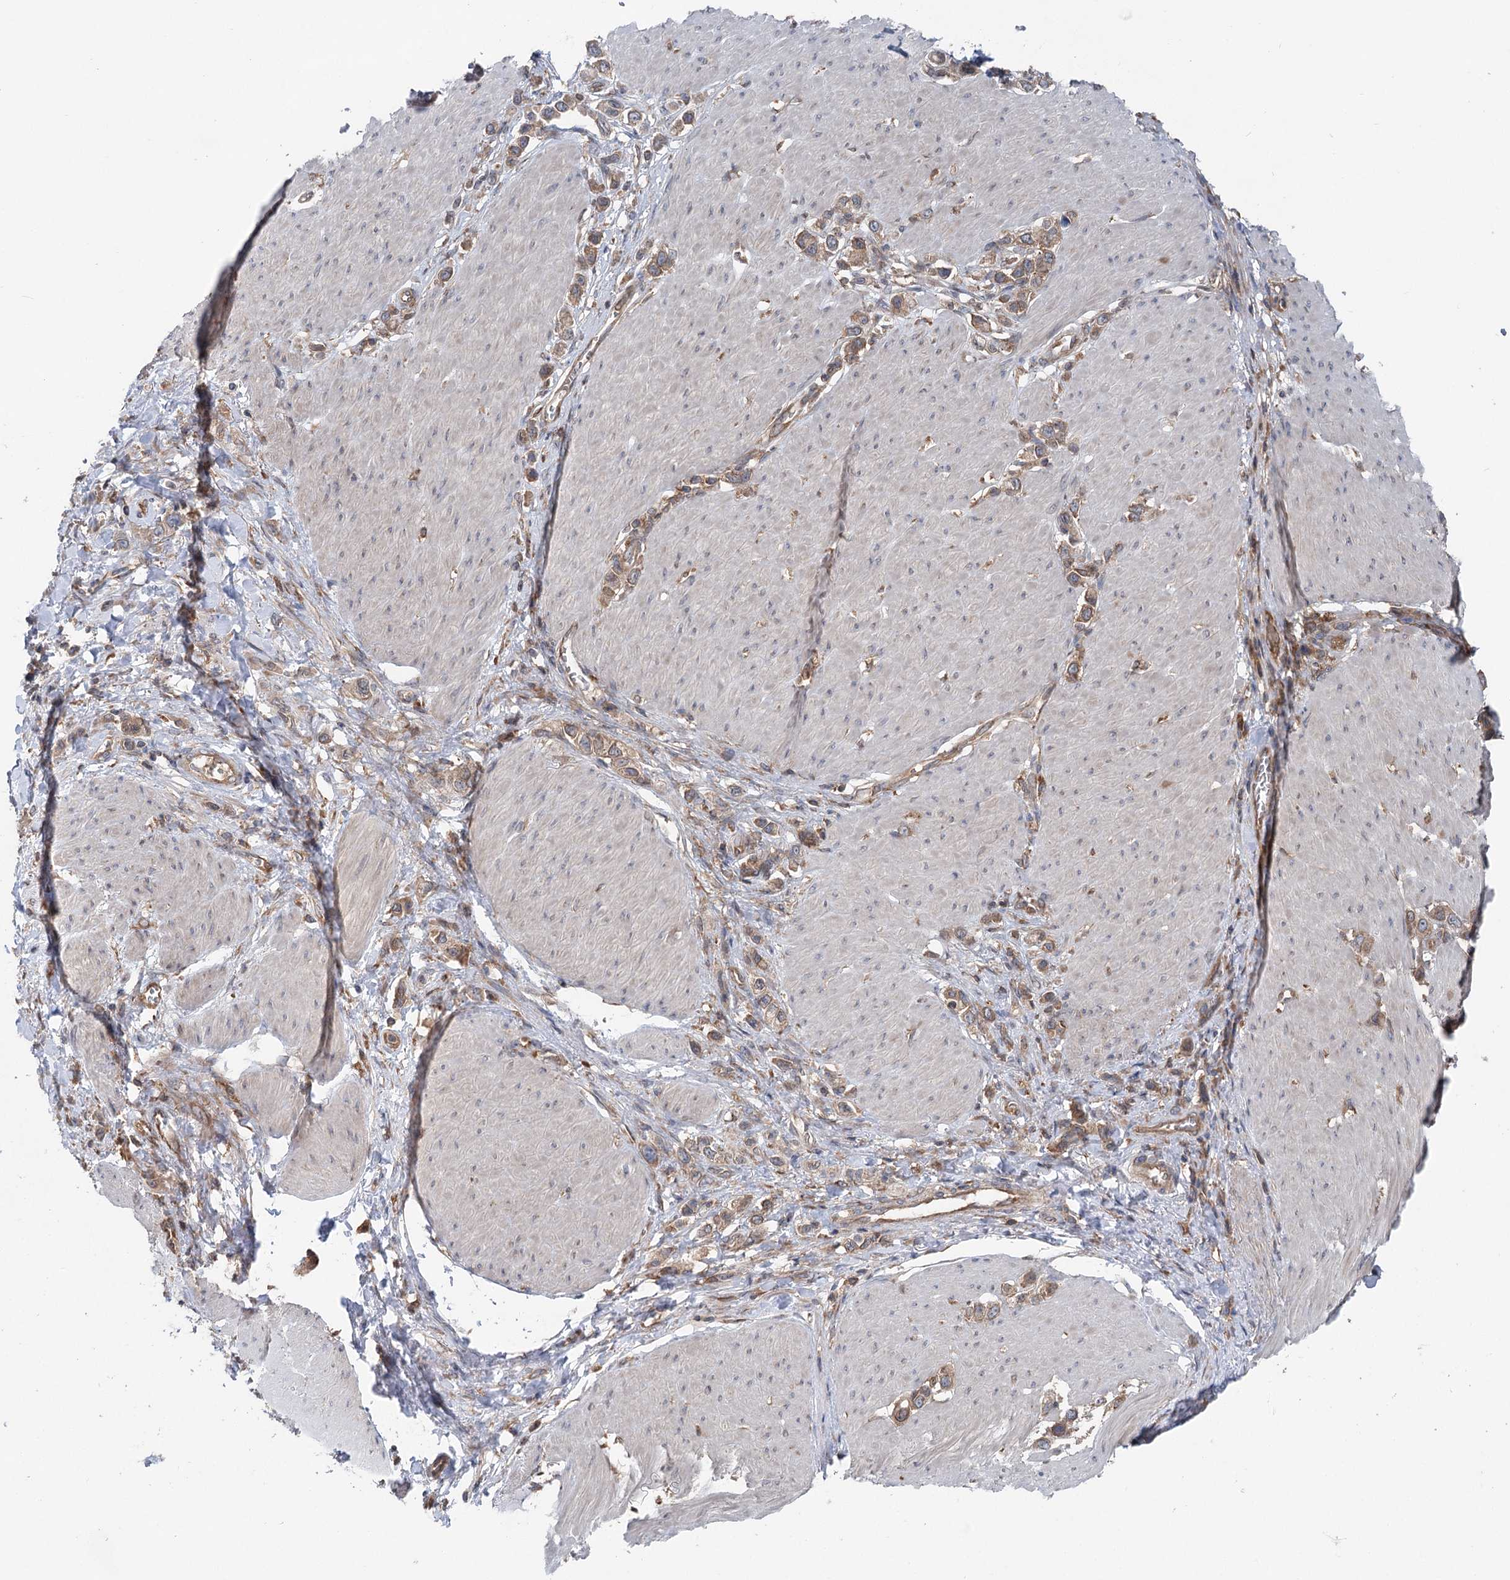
{"staining": {"intensity": "moderate", "quantity": ">75%", "location": "cytoplasmic/membranous"}, "tissue": "stomach cancer", "cell_type": "Tumor cells", "image_type": "cancer", "snomed": [{"axis": "morphology", "description": "Normal tissue, NOS"}, {"axis": "morphology", "description": "Adenocarcinoma, NOS"}, {"axis": "topography", "description": "Stomach, upper"}, {"axis": "topography", "description": "Stomach"}], "caption": "A photomicrograph of stomach cancer (adenocarcinoma) stained for a protein reveals moderate cytoplasmic/membranous brown staining in tumor cells.", "gene": "PPP1R21", "patient": {"sex": "female", "age": 65}}